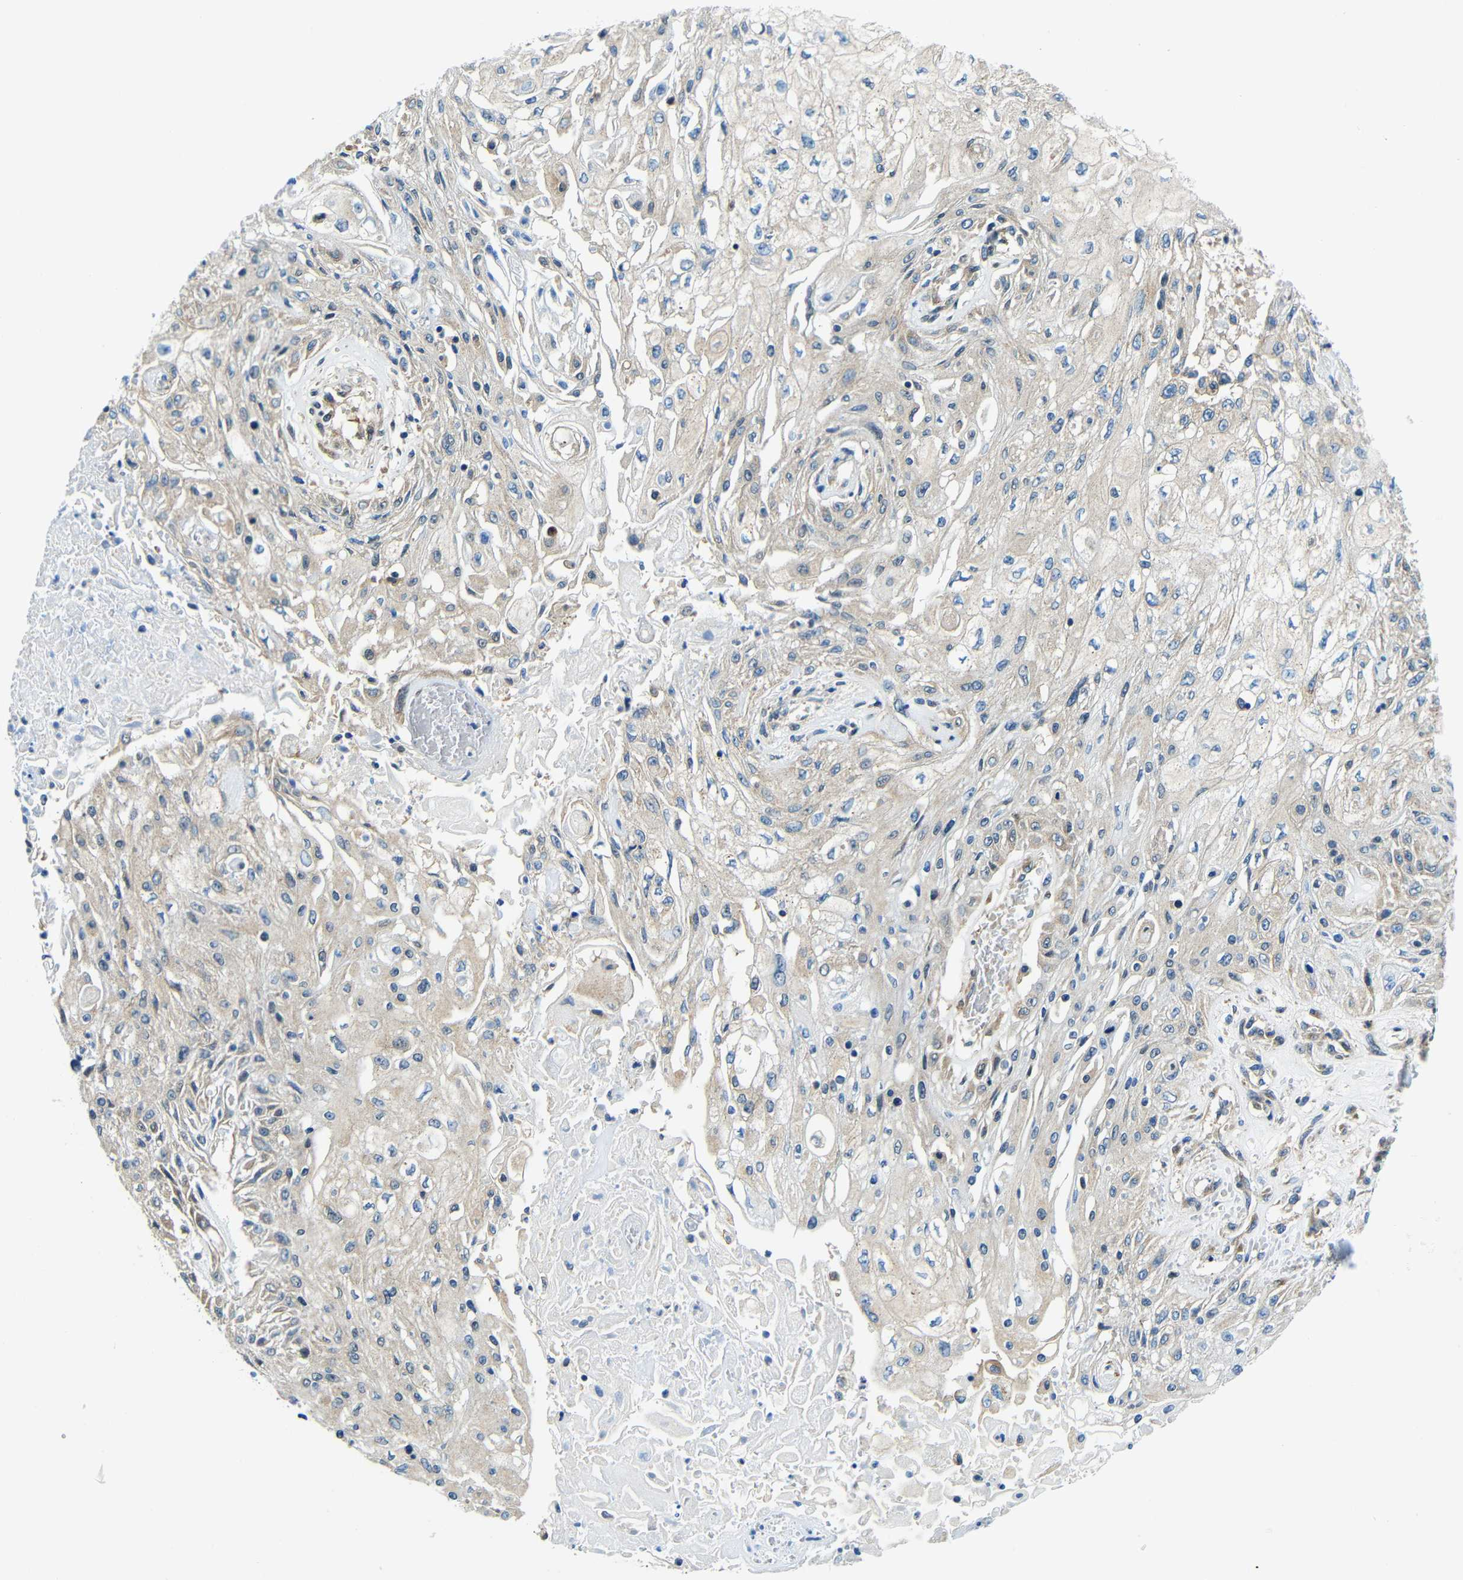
{"staining": {"intensity": "moderate", "quantity": ">75%", "location": "cytoplasmic/membranous"}, "tissue": "skin cancer", "cell_type": "Tumor cells", "image_type": "cancer", "snomed": [{"axis": "morphology", "description": "Squamous cell carcinoma, NOS"}, {"axis": "topography", "description": "Skin"}], "caption": "Immunohistochemical staining of human skin cancer exhibits moderate cytoplasmic/membranous protein positivity in about >75% of tumor cells.", "gene": "USO1", "patient": {"sex": "male", "age": 75}}